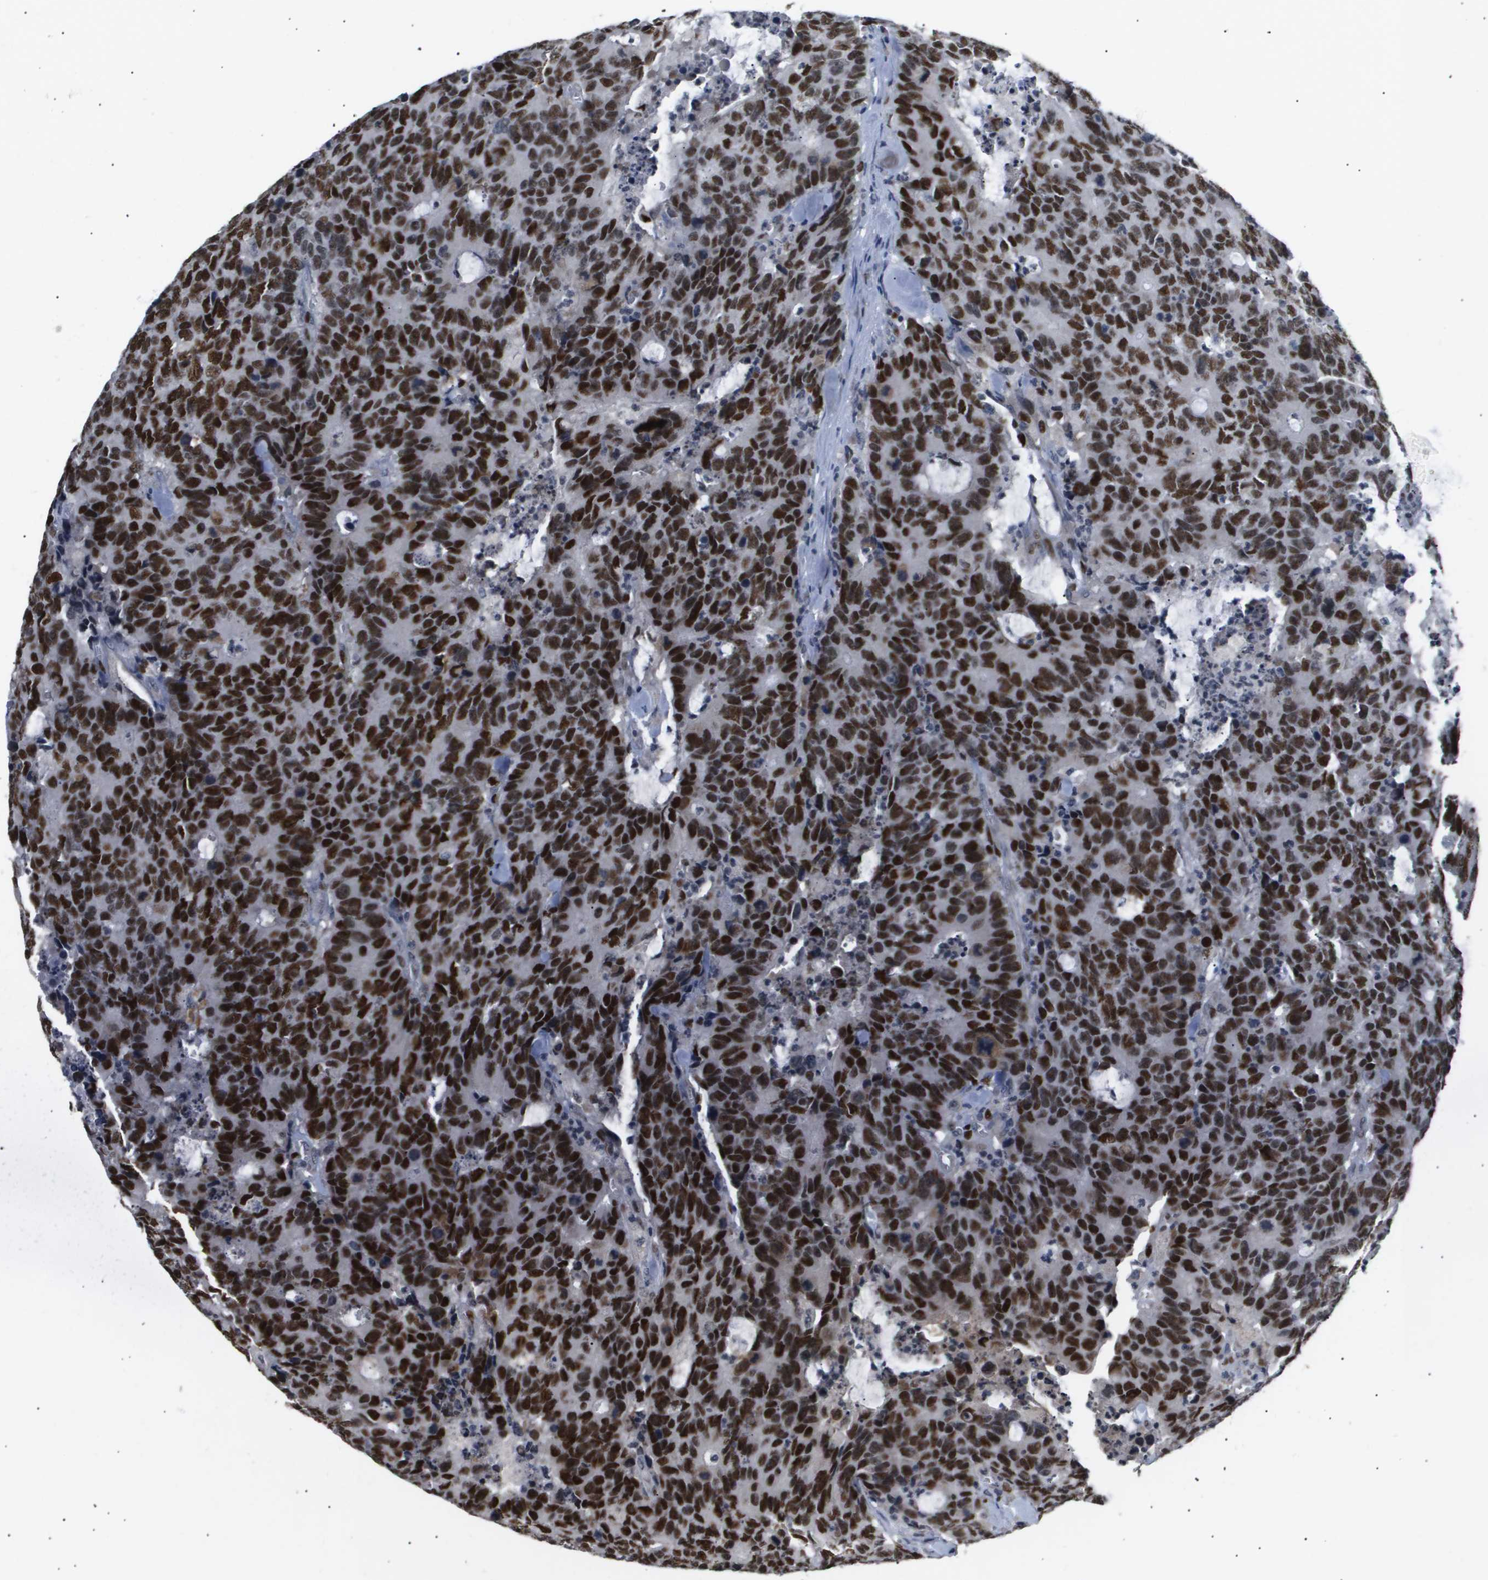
{"staining": {"intensity": "strong", "quantity": ">75%", "location": "nuclear"}, "tissue": "colorectal cancer", "cell_type": "Tumor cells", "image_type": "cancer", "snomed": [{"axis": "morphology", "description": "Adenocarcinoma, NOS"}, {"axis": "topography", "description": "Colon"}], "caption": "Immunohistochemistry (IHC) histopathology image of adenocarcinoma (colorectal) stained for a protein (brown), which shows high levels of strong nuclear expression in about >75% of tumor cells.", "gene": "ANAPC2", "patient": {"sex": "female", "age": 86}}